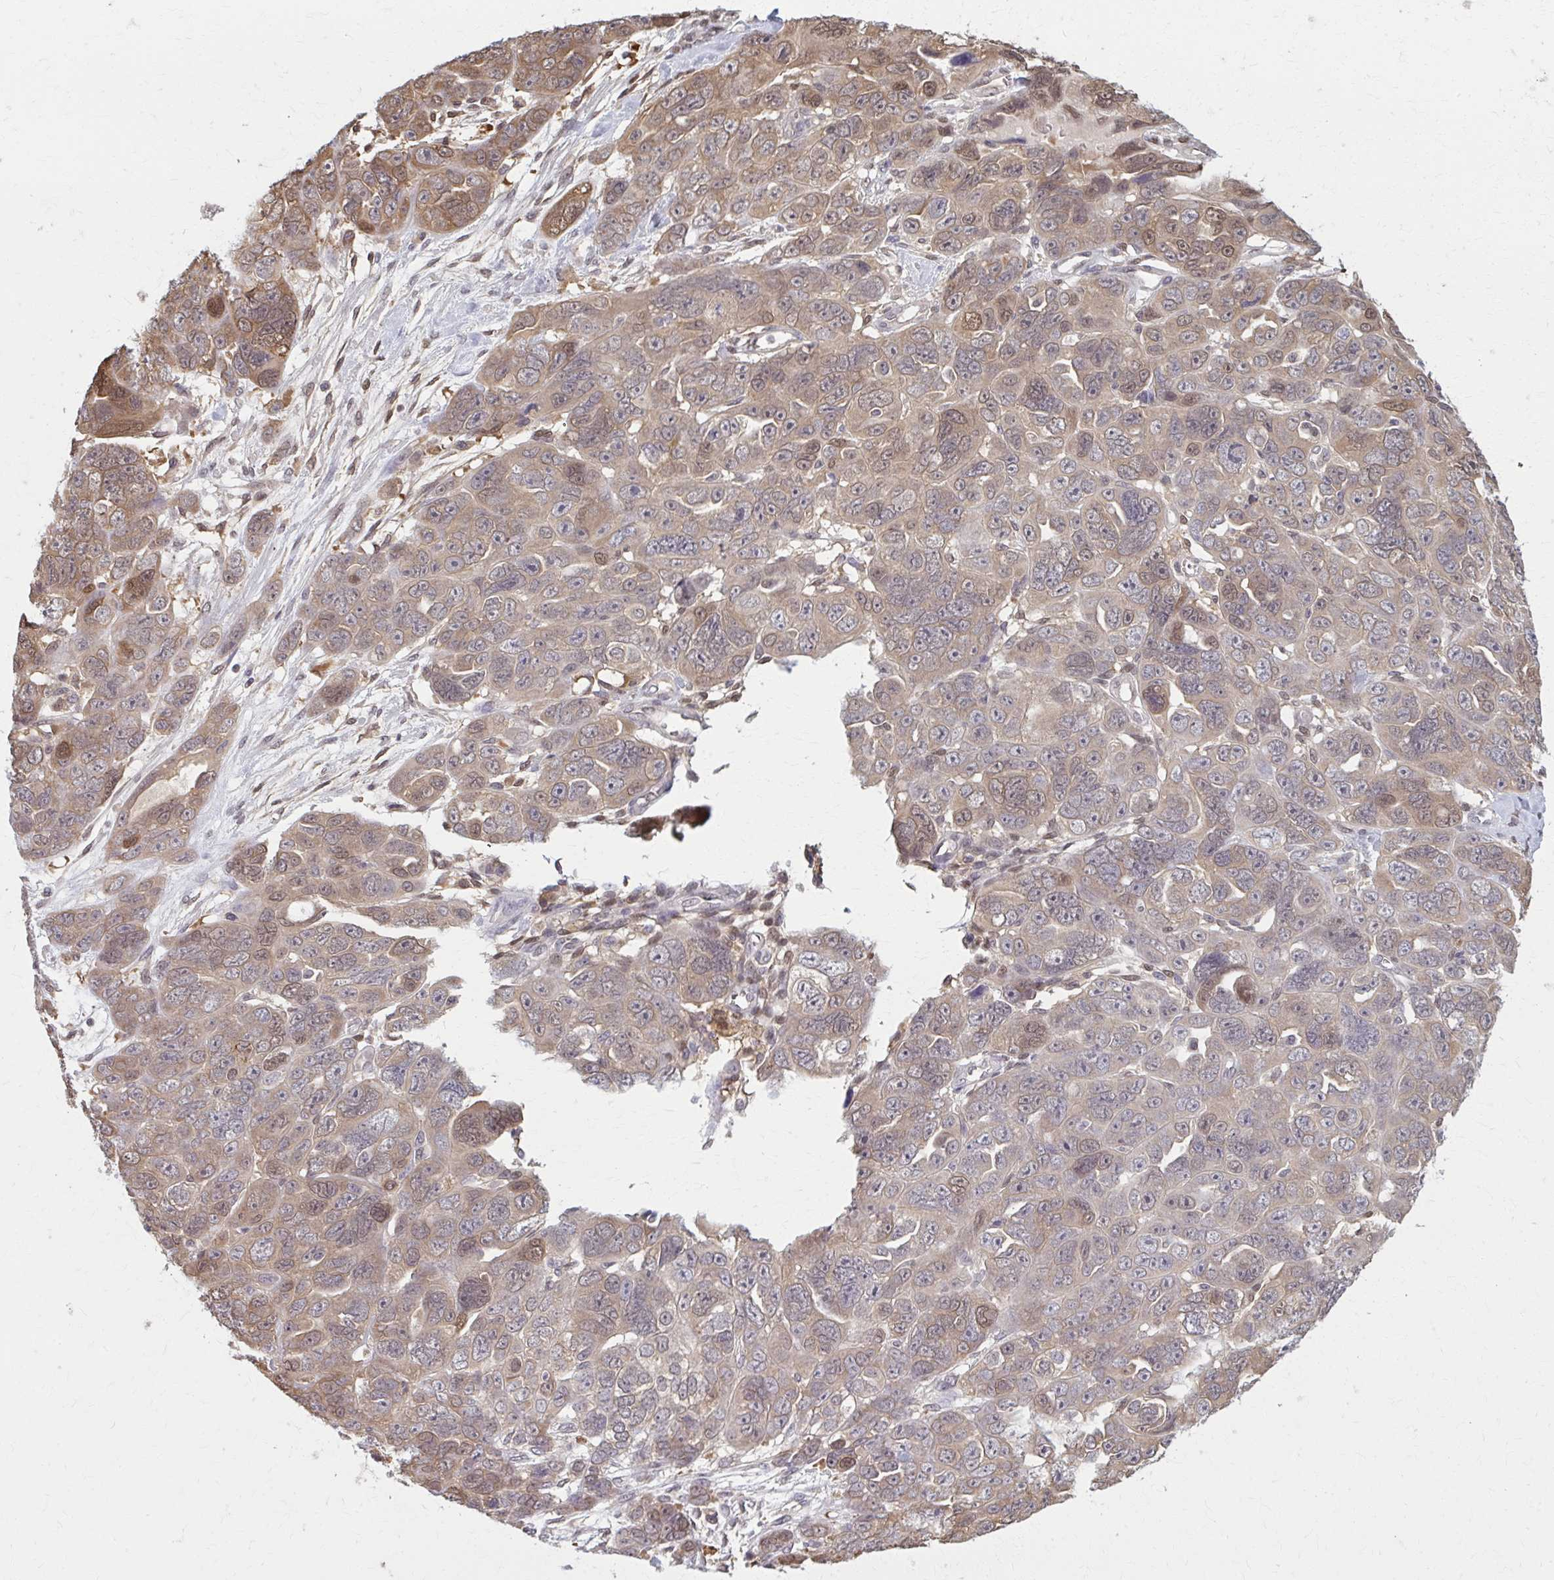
{"staining": {"intensity": "moderate", "quantity": ">75%", "location": "cytoplasmic/membranous"}, "tissue": "ovarian cancer", "cell_type": "Tumor cells", "image_type": "cancer", "snomed": [{"axis": "morphology", "description": "Cystadenocarcinoma, serous, NOS"}, {"axis": "topography", "description": "Ovary"}], "caption": "Protein staining of ovarian cancer tissue shows moderate cytoplasmic/membranous expression in about >75% of tumor cells. (brown staining indicates protein expression, while blue staining denotes nuclei).", "gene": "MDH1", "patient": {"sex": "female", "age": 63}}